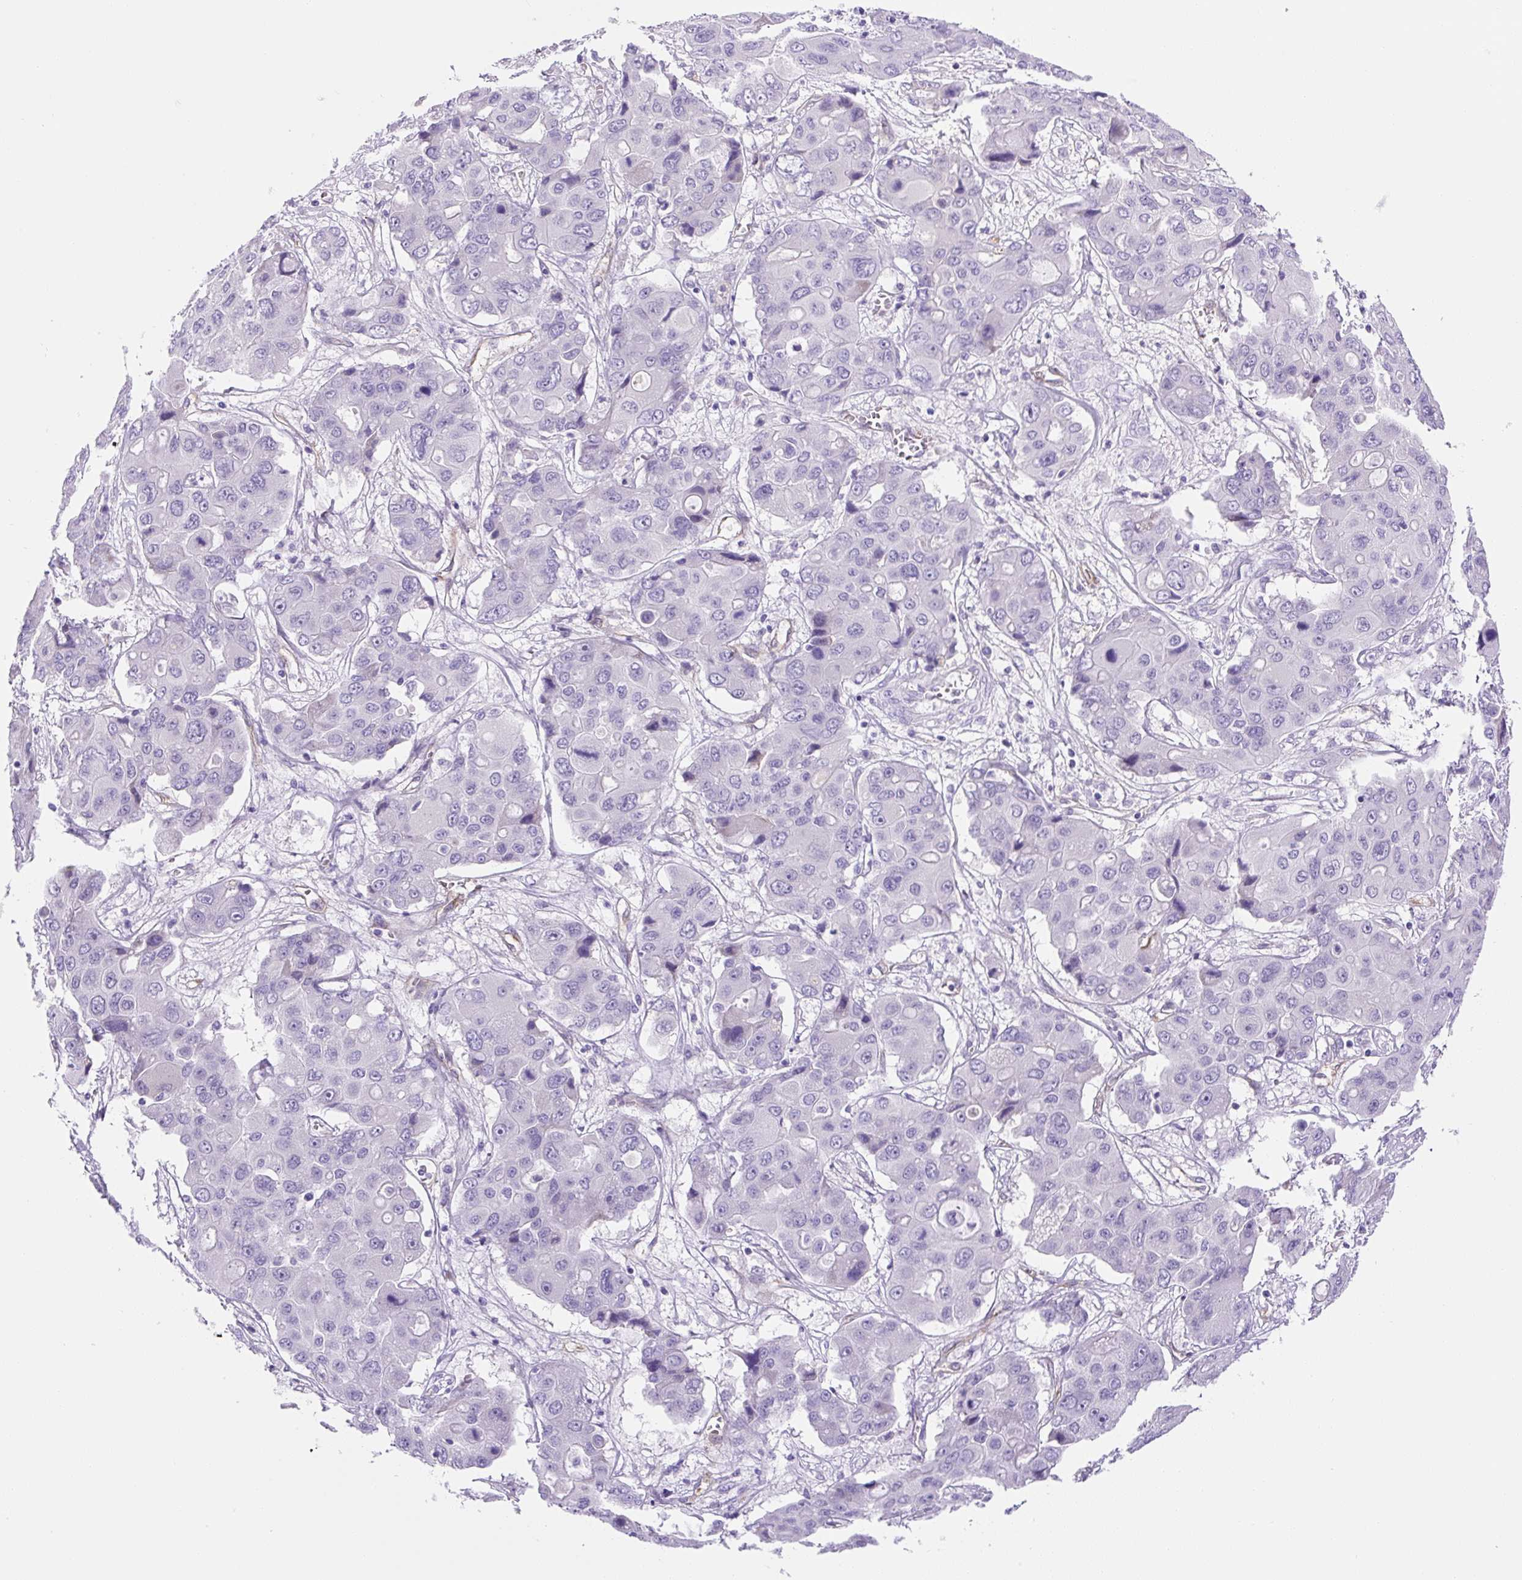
{"staining": {"intensity": "negative", "quantity": "none", "location": "none"}, "tissue": "liver cancer", "cell_type": "Tumor cells", "image_type": "cancer", "snomed": [{"axis": "morphology", "description": "Cholangiocarcinoma"}, {"axis": "topography", "description": "Liver"}], "caption": "The histopathology image reveals no significant expression in tumor cells of liver cholangiocarcinoma.", "gene": "ASB4", "patient": {"sex": "male", "age": 67}}